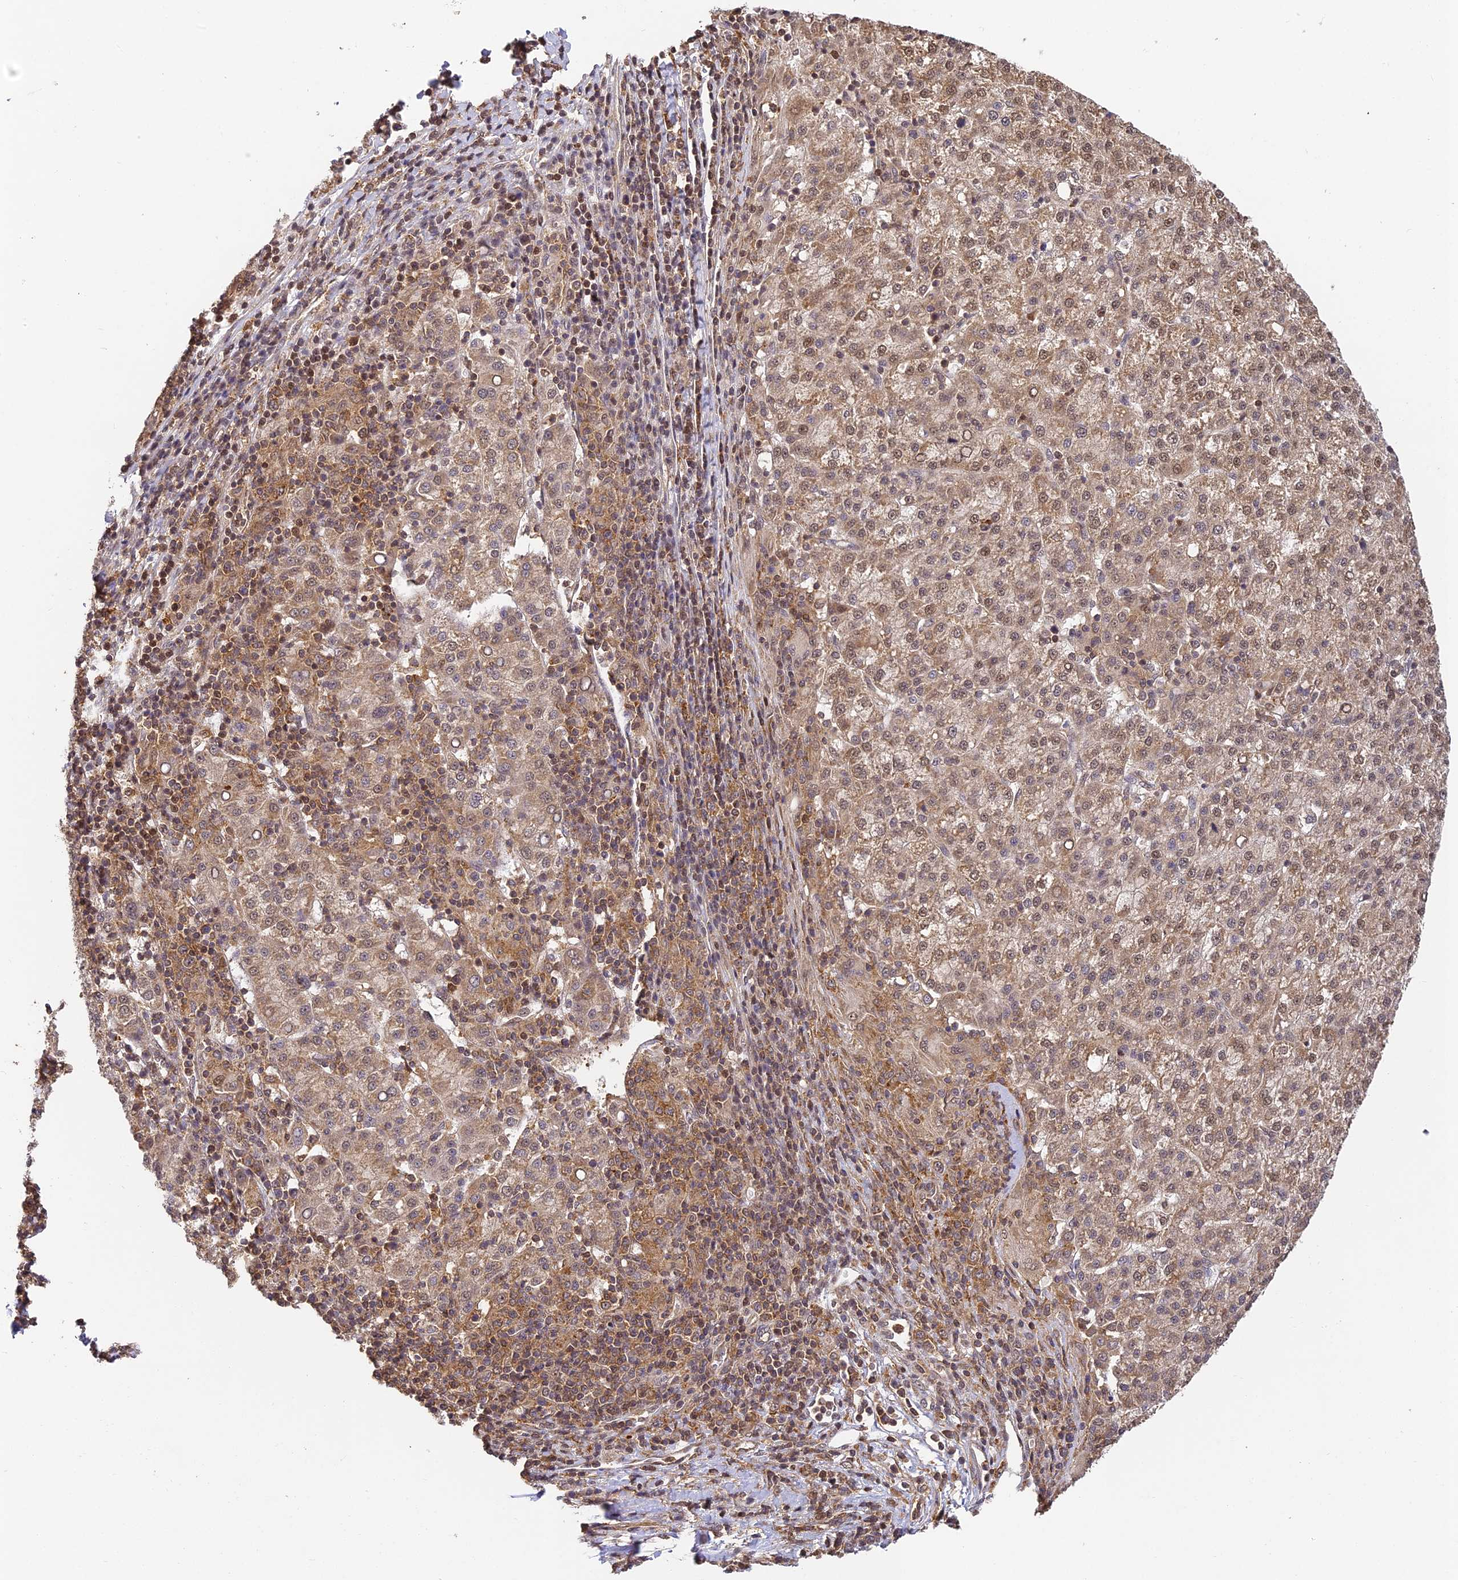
{"staining": {"intensity": "moderate", "quantity": ">75%", "location": "cytoplasmic/membranous,nuclear"}, "tissue": "liver cancer", "cell_type": "Tumor cells", "image_type": "cancer", "snomed": [{"axis": "morphology", "description": "Carcinoma, Hepatocellular, NOS"}, {"axis": "topography", "description": "Liver"}], "caption": "A histopathology image of liver hepatocellular carcinoma stained for a protein demonstrates moderate cytoplasmic/membranous and nuclear brown staining in tumor cells. (brown staining indicates protein expression, while blue staining denotes nuclei).", "gene": "ZNF443", "patient": {"sex": "female", "age": 58}}